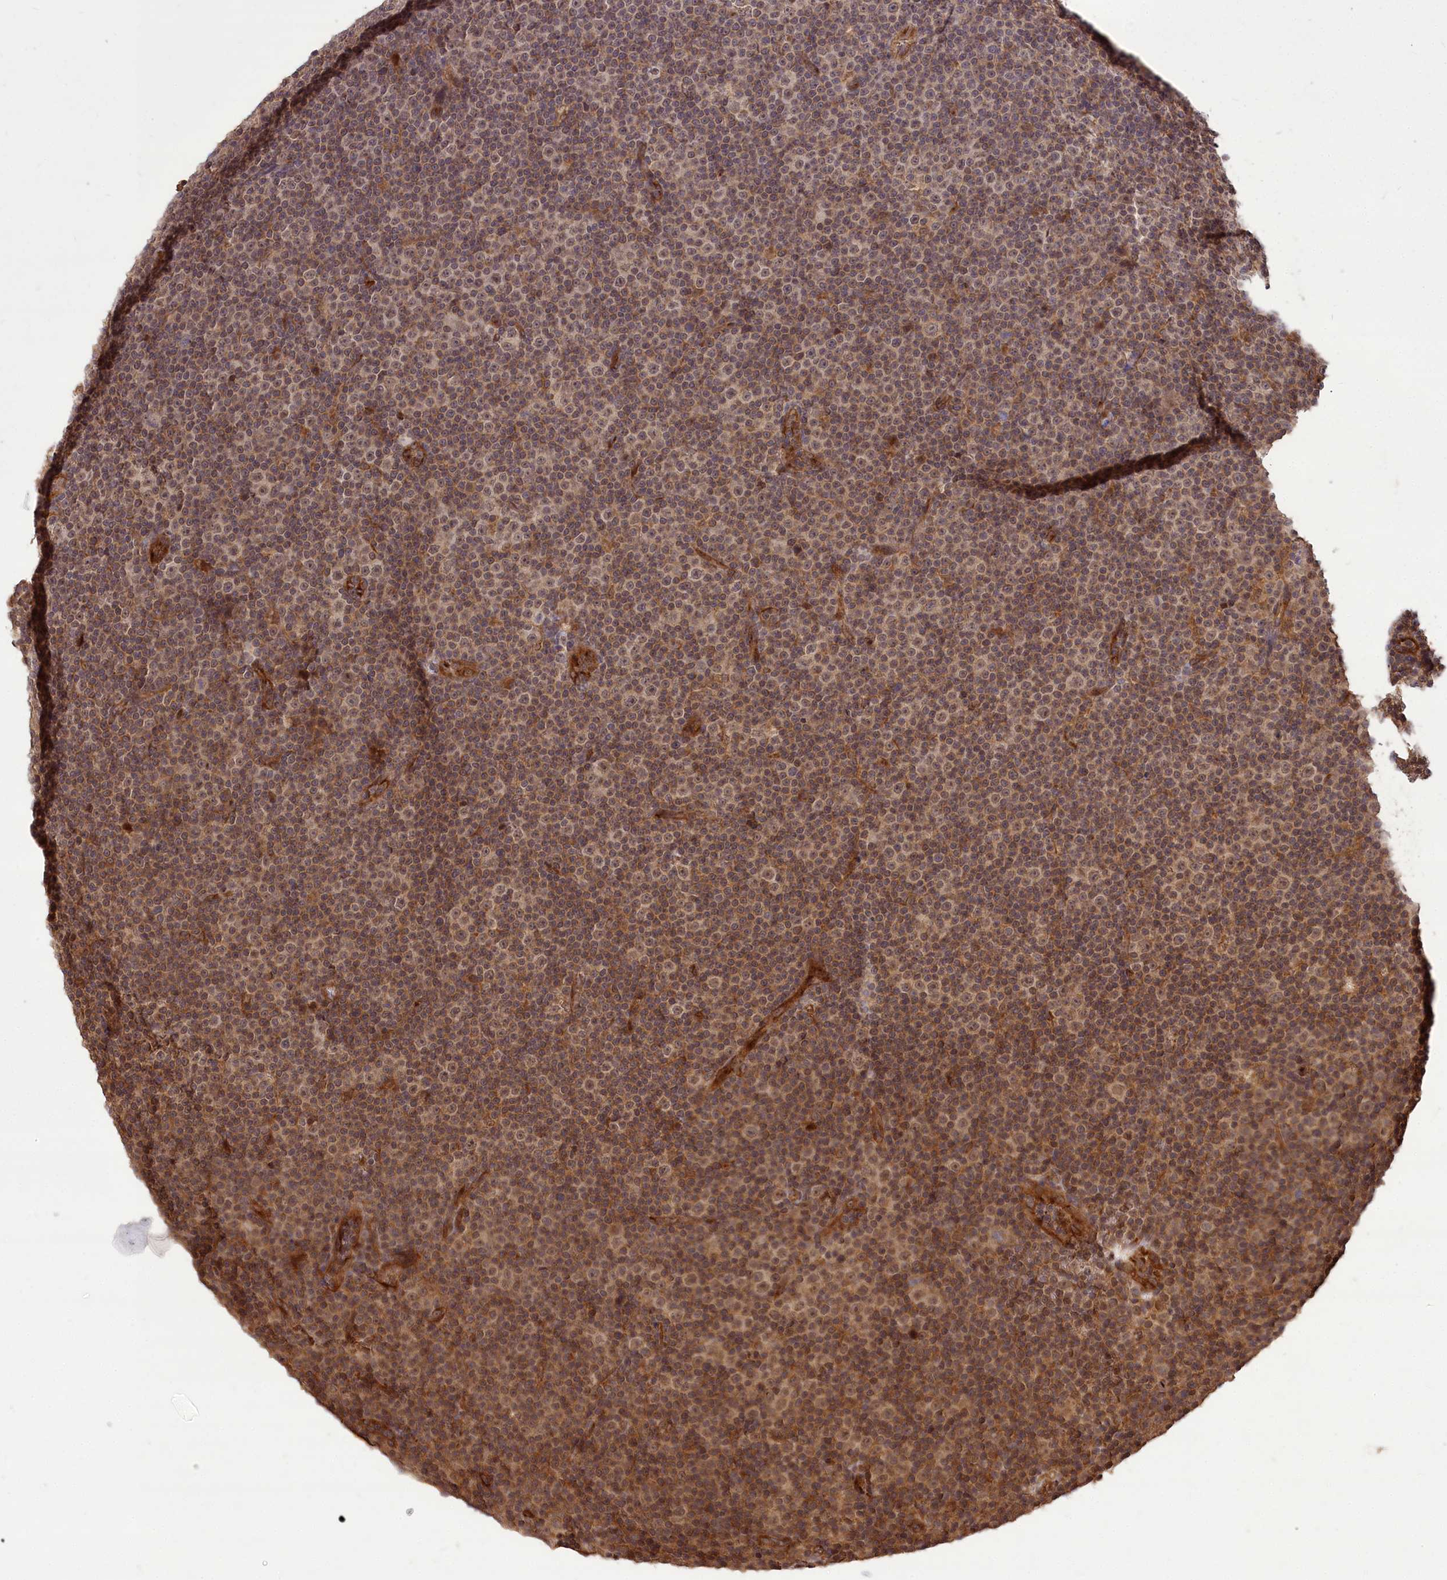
{"staining": {"intensity": "weak", "quantity": ">75%", "location": "cytoplasmic/membranous,nuclear"}, "tissue": "lymphoma", "cell_type": "Tumor cells", "image_type": "cancer", "snomed": [{"axis": "morphology", "description": "Malignant lymphoma, non-Hodgkin's type, Low grade"}, {"axis": "topography", "description": "Lymph node"}], "caption": "There is low levels of weak cytoplasmic/membranous and nuclear positivity in tumor cells of low-grade malignant lymphoma, non-Hodgkin's type, as demonstrated by immunohistochemical staining (brown color).", "gene": "CARD19", "patient": {"sex": "female", "age": 67}}